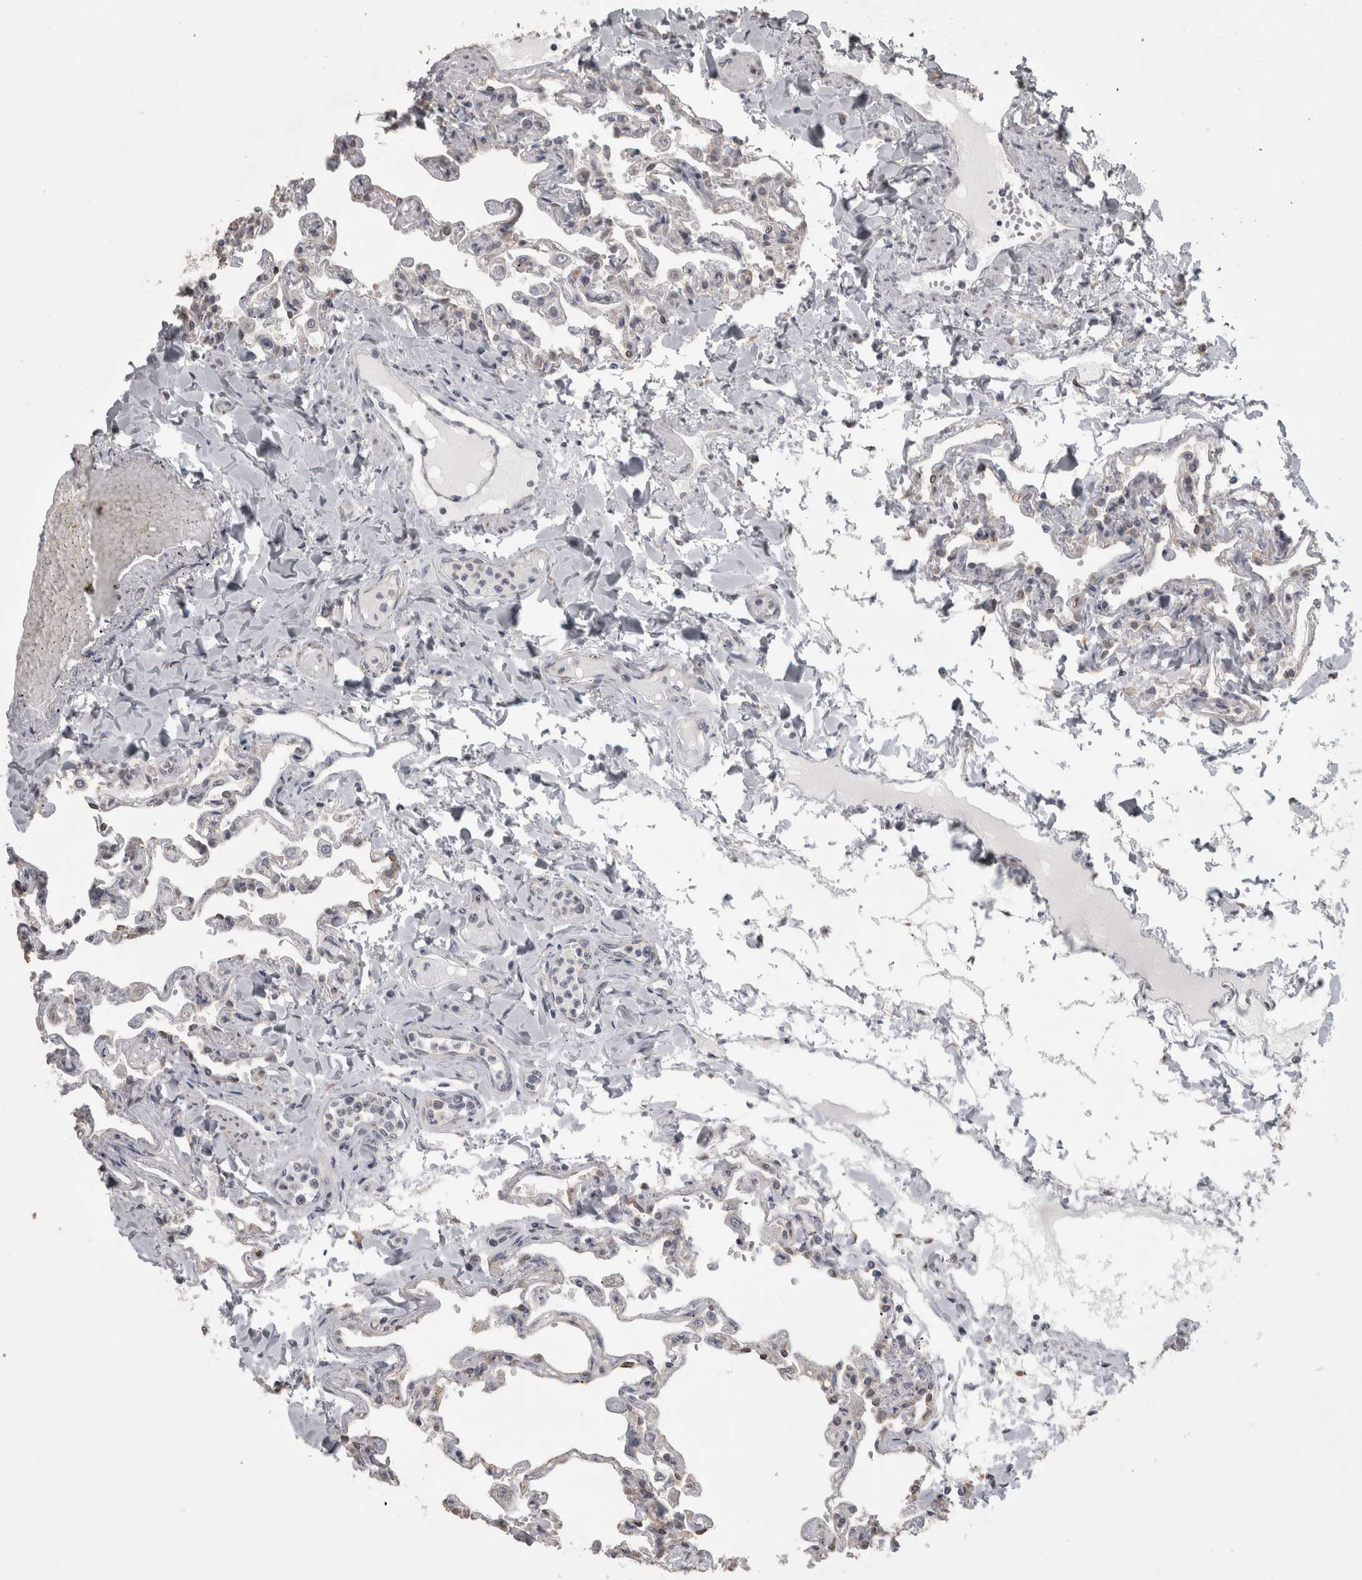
{"staining": {"intensity": "negative", "quantity": "none", "location": "none"}, "tissue": "lung", "cell_type": "Alveolar cells", "image_type": "normal", "snomed": [{"axis": "morphology", "description": "Normal tissue, NOS"}, {"axis": "topography", "description": "Lung"}], "caption": "DAB immunohistochemical staining of normal human lung displays no significant expression in alveolar cells.", "gene": "RAB29", "patient": {"sex": "male", "age": 21}}